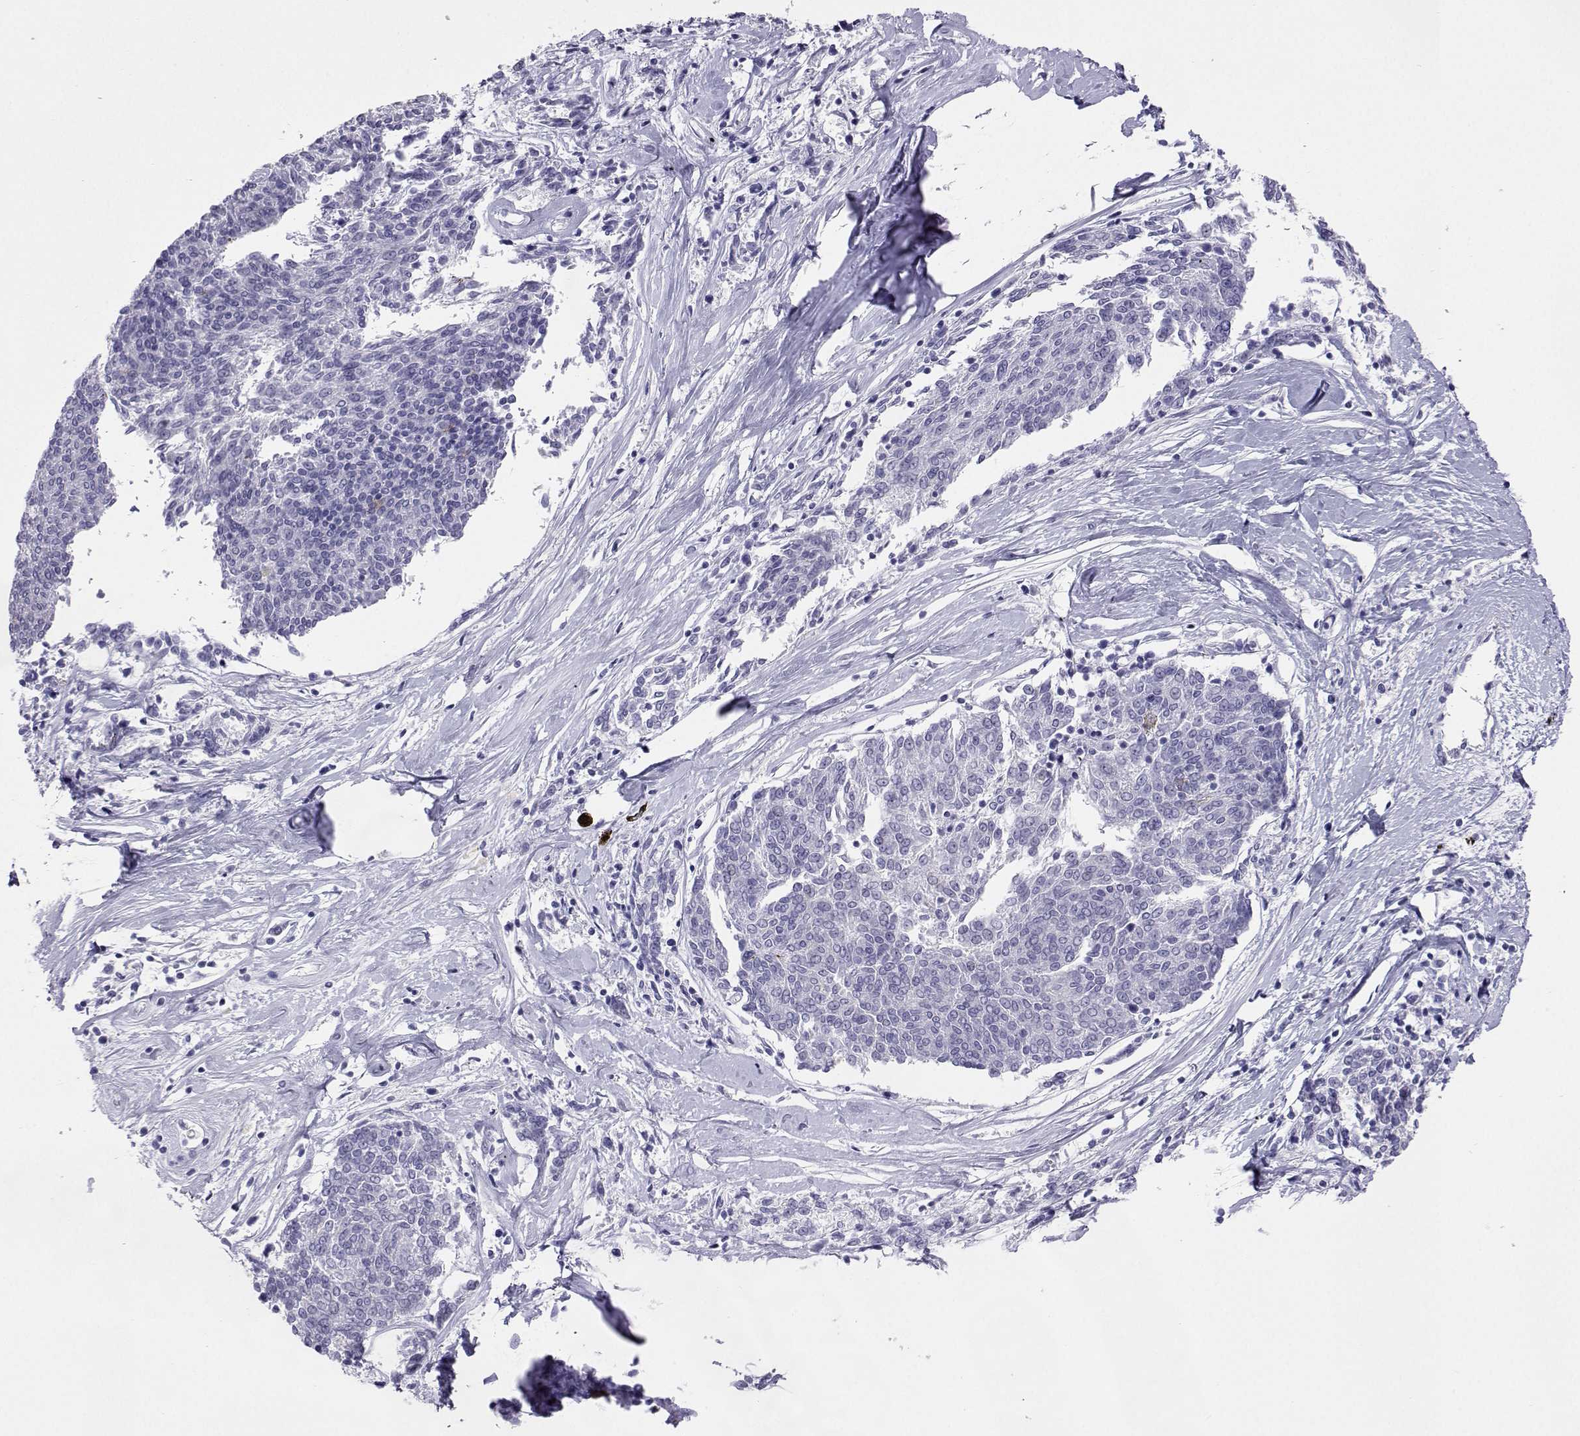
{"staining": {"intensity": "negative", "quantity": "none", "location": "none"}, "tissue": "melanoma", "cell_type": "Tumor cells", "image_type": "cancer", "snomed": [{"axis": "morphology", "description": "Malignant melanoma, NOS"}, {"axis": "topography", "description": "Skin"}], "caption": "Protein analysis of melanoma exhibits no significant staining in tumor cells.", "gene": "PLIN4", "patient": {"sex": "female", "age": 72}}